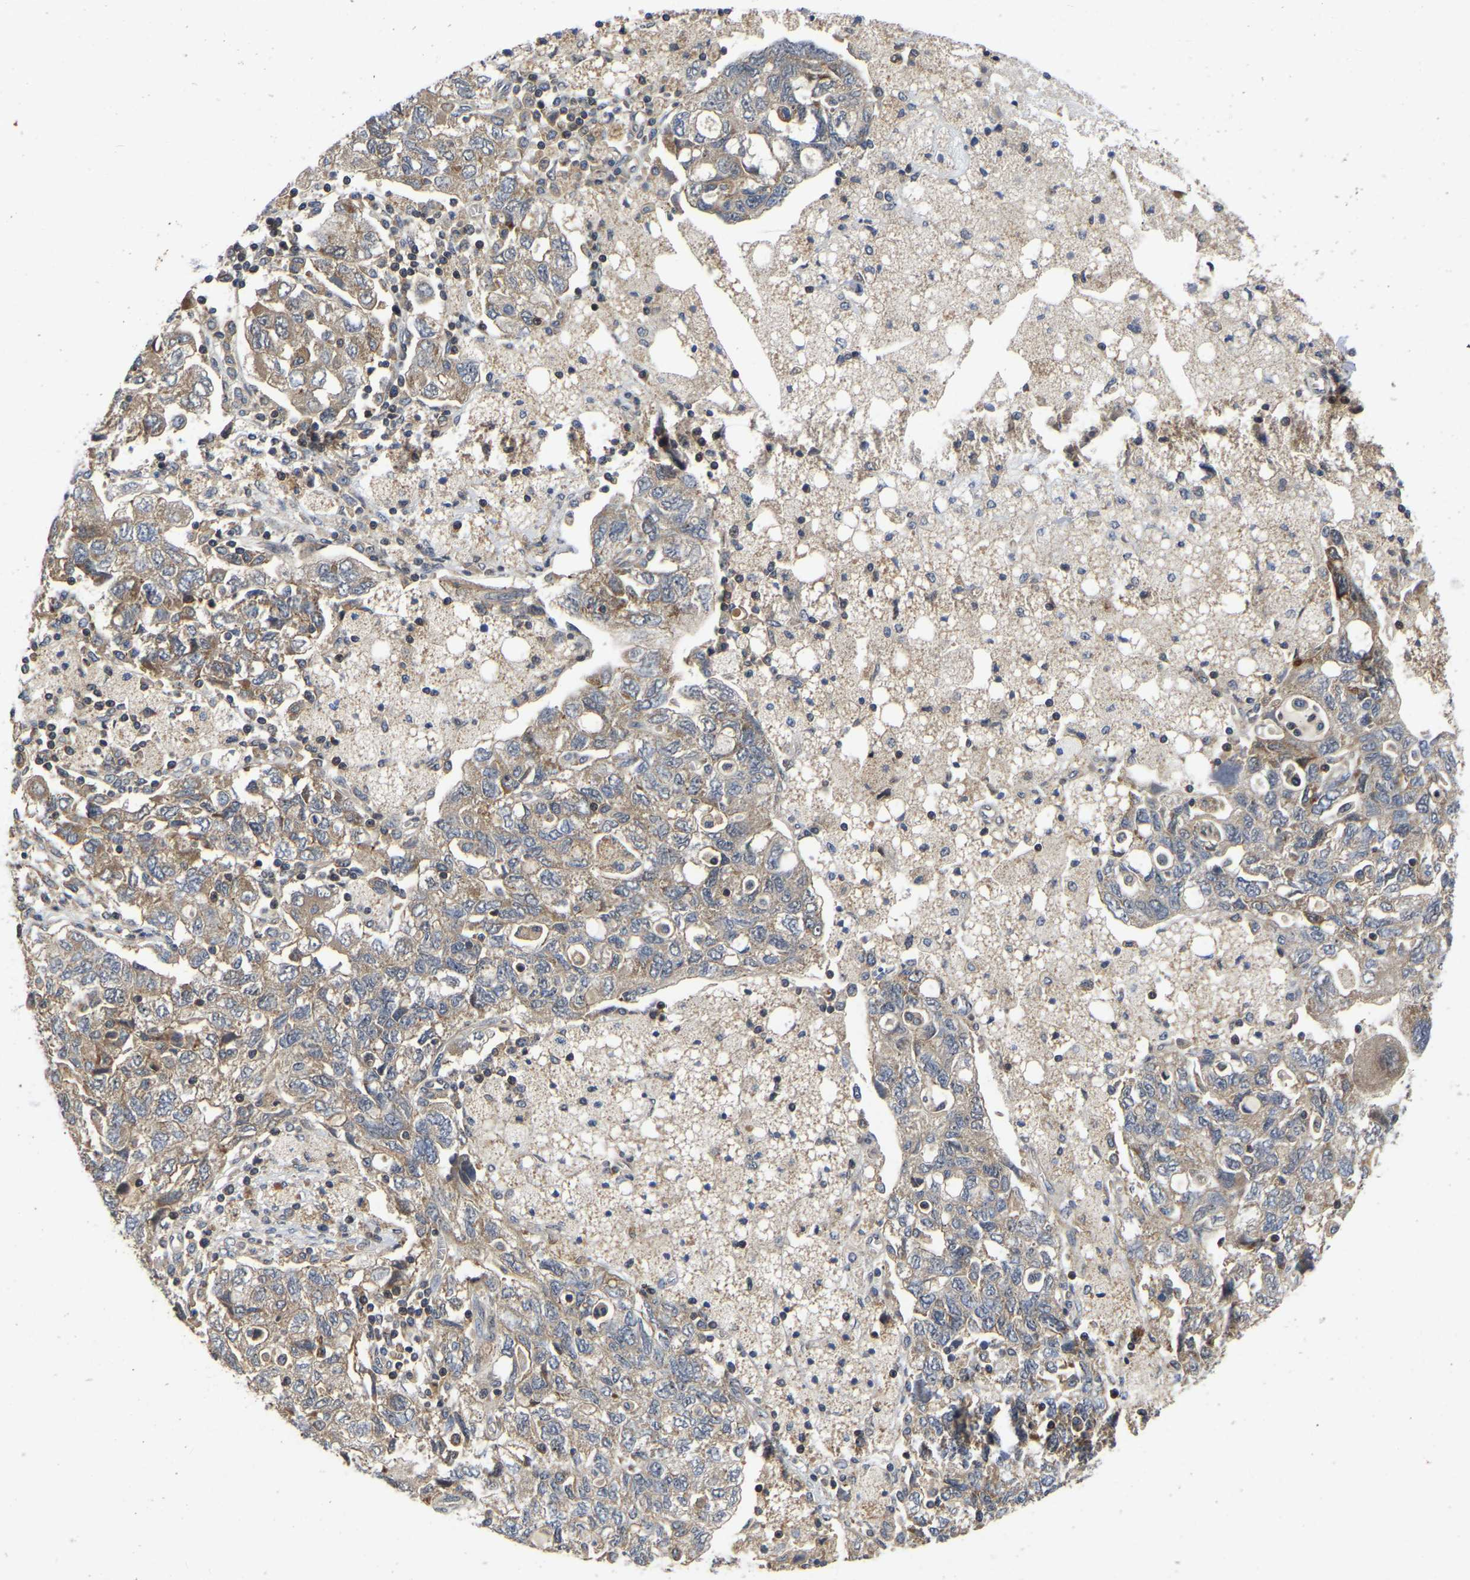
{"staining": {"intensity": "moderate", "quantity": ">75%", "location": "cytoplasmic/membranous"}, "tissue": "ovarian cancer", "cell_type": "Tumor cells", "image_type": "cancer", "snomed": [{"axis": "morphology", "description": "Carcinoma, NOS"}, {"axis": "morphology", "description": "Cystadenocarcinoma, serous, NOS"}, {"axis": "topography", "description": "Ovary"}], "caption": "Protein analysis of carcinoma (ovarian) tissue displays moderate cytoplasmic/membranous staining in about >75% of tumor cells.", "gene": "PRDM14", "patient": {"sex": "female", "age": 69}}